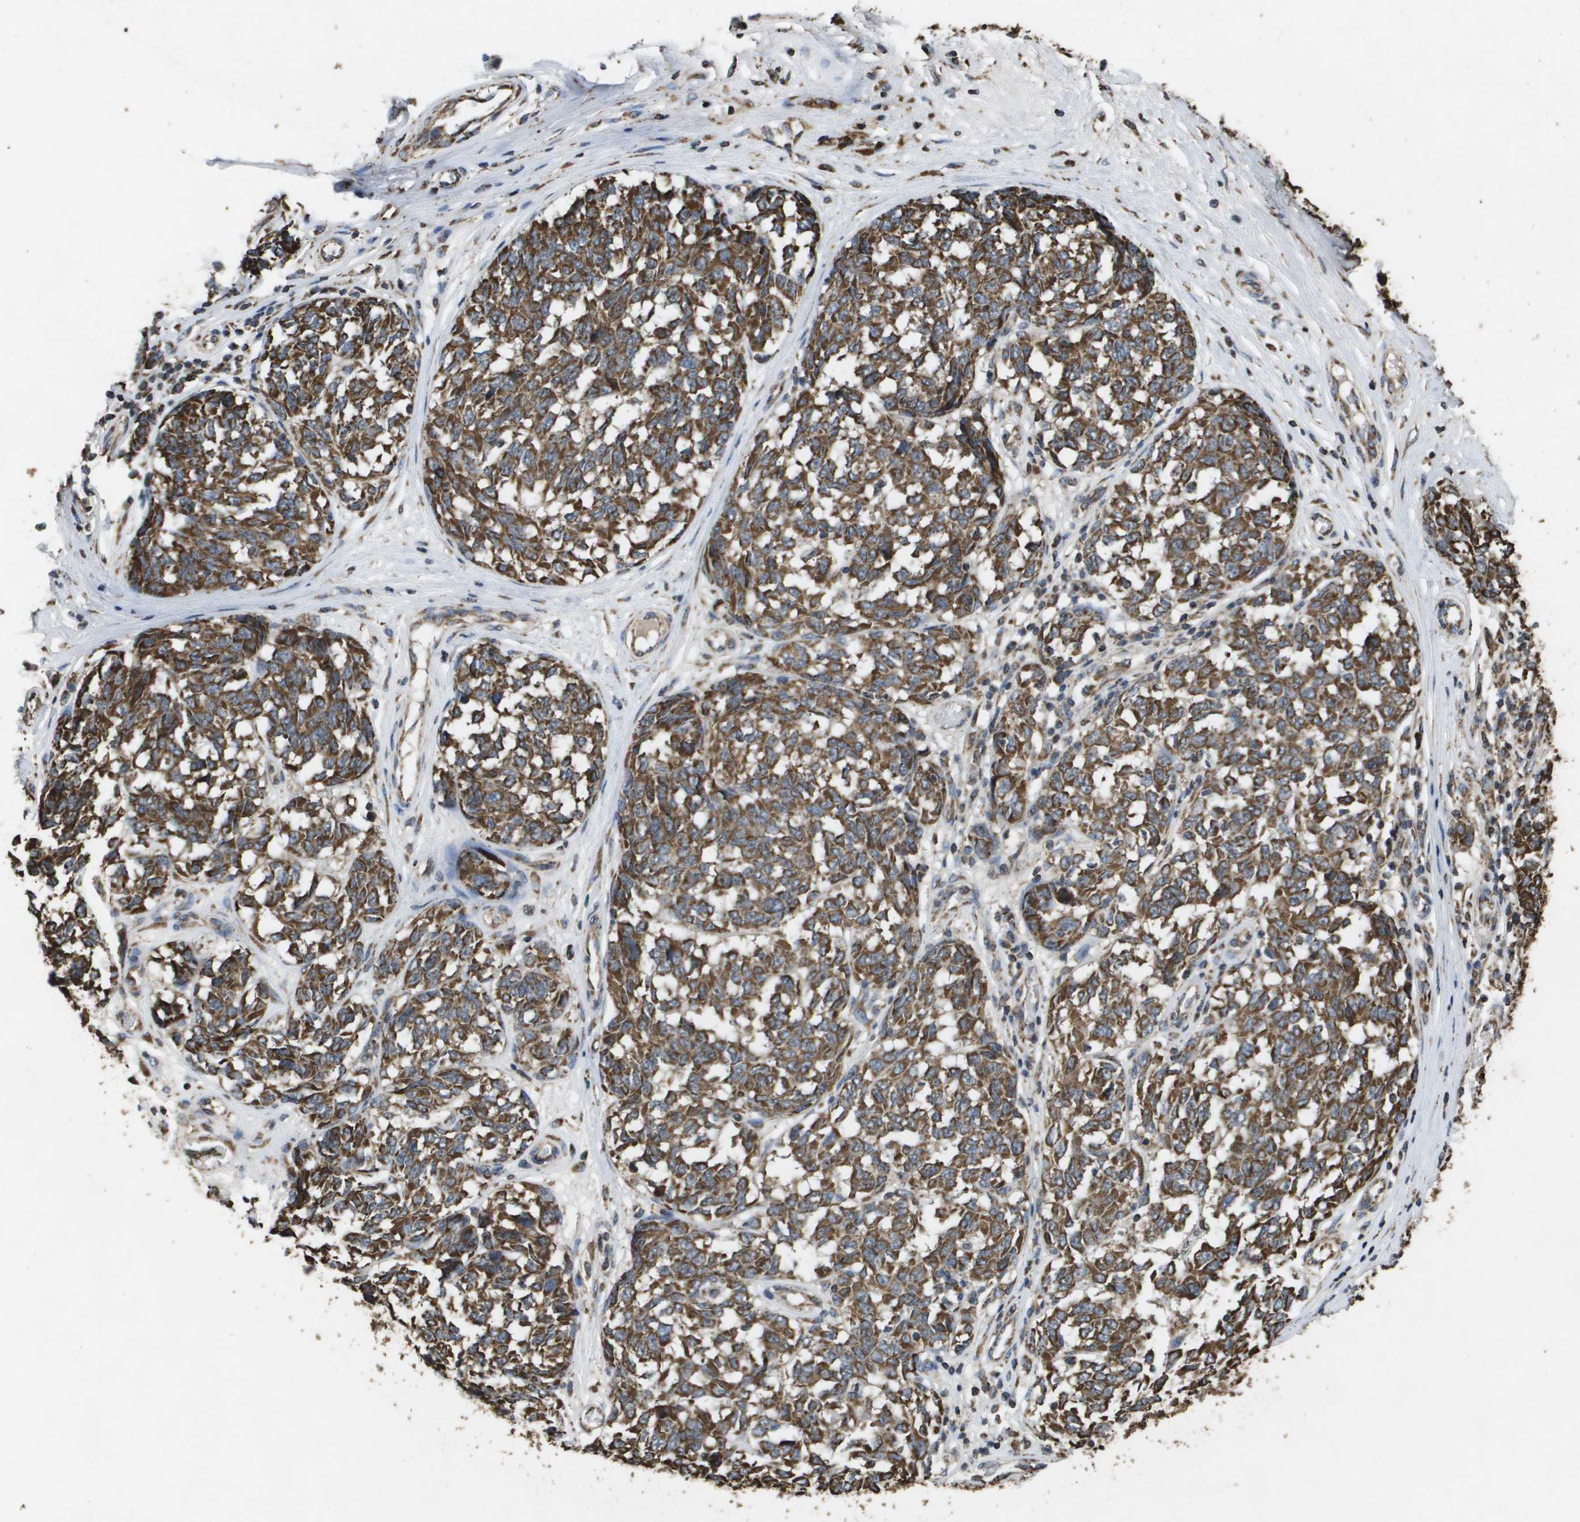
{"staining": {"intensity": "strong", "quantity": ">75%", "location": "cytoplasmic/membranous"}, "tissue": "melanoma", "cell_type": "Tumor cells", "image_type": "cancer", "snomed": [{"axis": "morphology", "description": "Malignant melanoma, NOS"}, {"axis": "topography", "description": "Skin"}], "caption": "Protein analysis of melanoma tissue displays strong cytoplasmic/membranous staining in approximately >75% of tumor cells.", "gene": "HSPE1", "patient": {"sex": "female", "age": 64}}